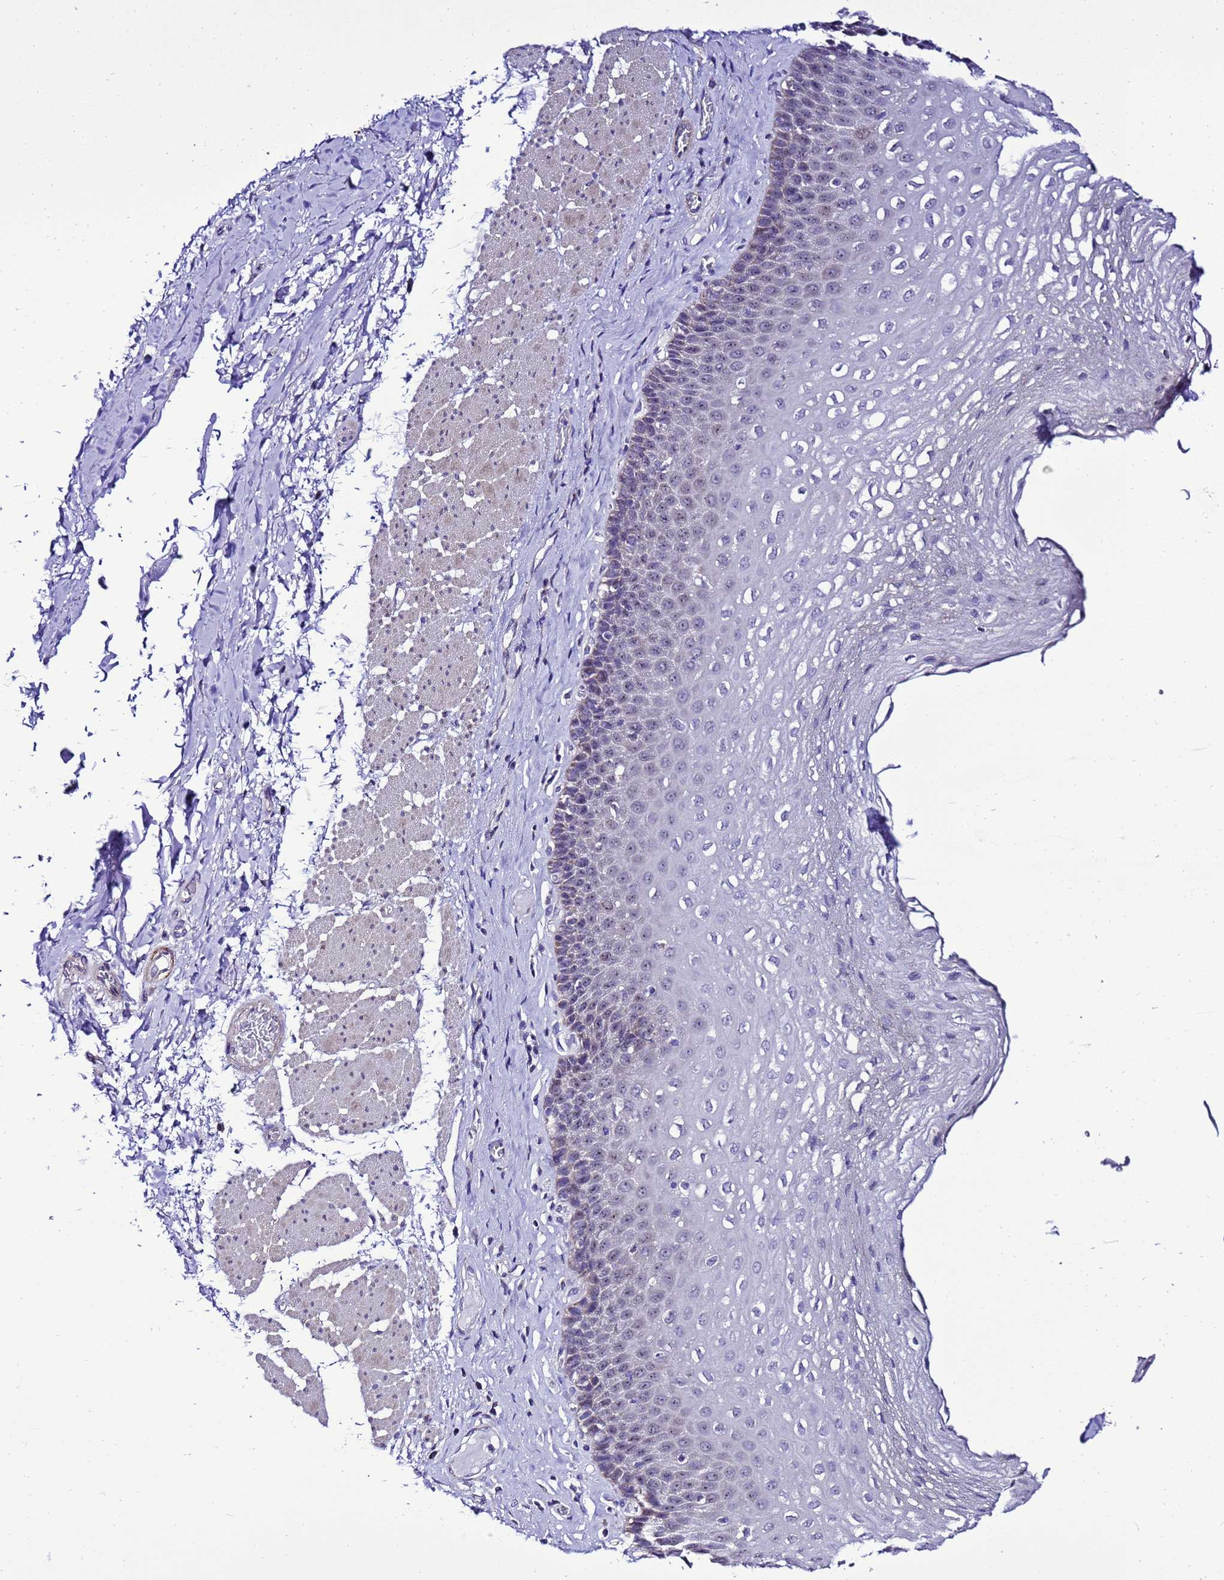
{"staining": {"intensity": "negative", "quantity": "none", "location": "none"}, "tissue": "esophagus", "cell_type": "Squamous epithelial cells", "image_type": "normal", "snomed": [{"axis": "morphology", "description": "Normal tissue, NOS"}, {"axis": "topography", "description": "Esophagus"}], "caption": "DAB (3,3'-diaminobenzidine) immunohistochemical staining of normal human esophagus reveals no significant positivity in squamous epithelial cells.", "gene": "DPH6", "patient": {"sex": "female", "age": 66}}